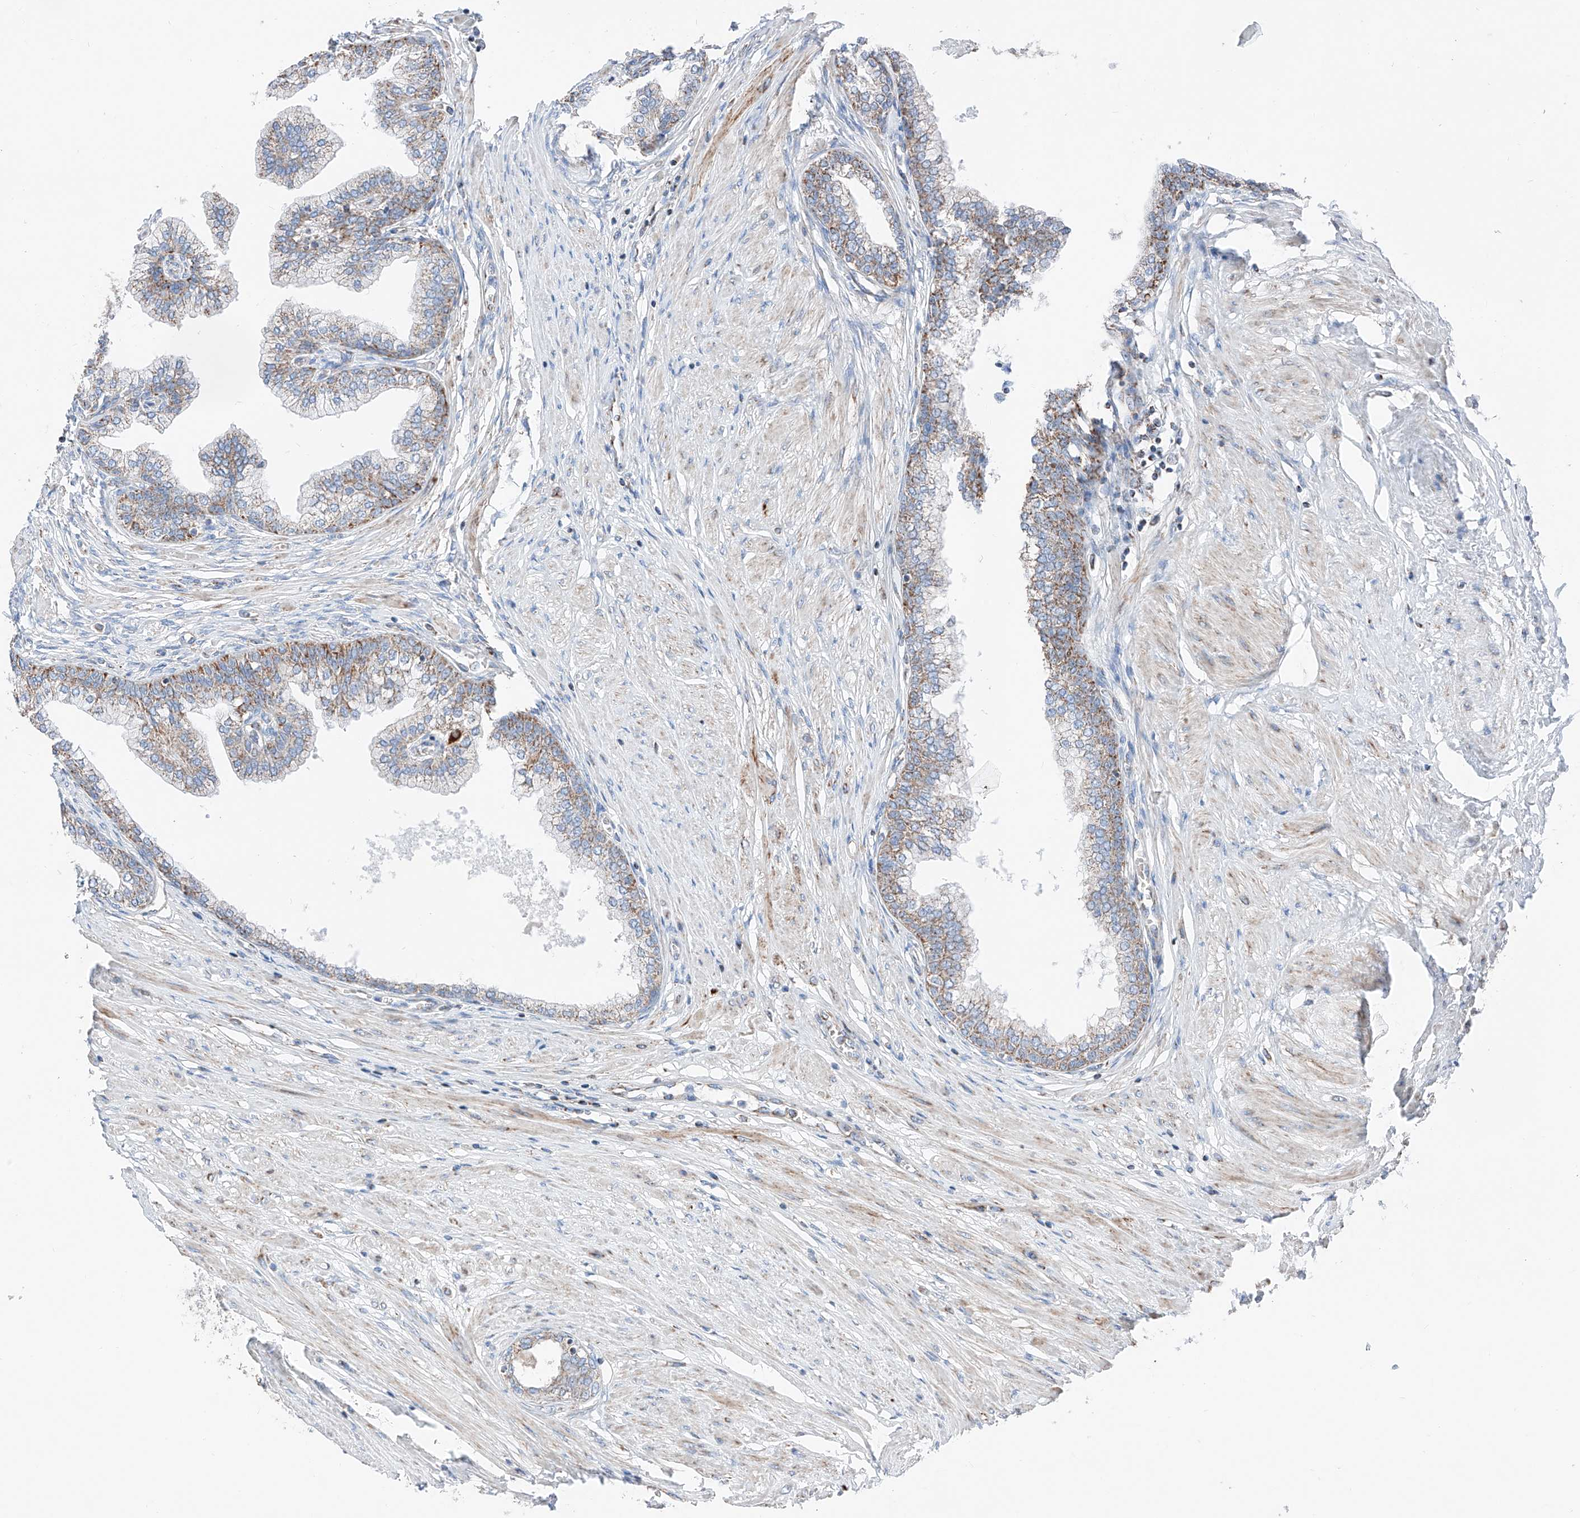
{"staining": {"intensity": "moderate", "quantity": "25%-75%", "location": "cytoplasmic/membranous"}, "tissue": "prostate", "cell_type": "Glandular cells", "image_type": "normal", "snomed": [{"axis": "morphology", "description": "Normal tissue, NOS"}, {"axis": "morphology", "description": "Urothelial carcinoma, Low grade"}, {"axis": "topography", "description": "Urinary bladder"}, {"axis": "topography", "description": "Prostate"}], "caption": "Glandular cells reveal medium levels of moderate cytoplasmic/membranous positivity in about 25%-75% of cells in unremarkable human prostate. The protein of interest is stained brown, and the nuclei are stained in blue (DAB (3,3'-diaminobenzidine) IHC with brightfield microscopy, high magnification).", "gene": "MRAP", "patient": {"sex": "male", "age": 60}}